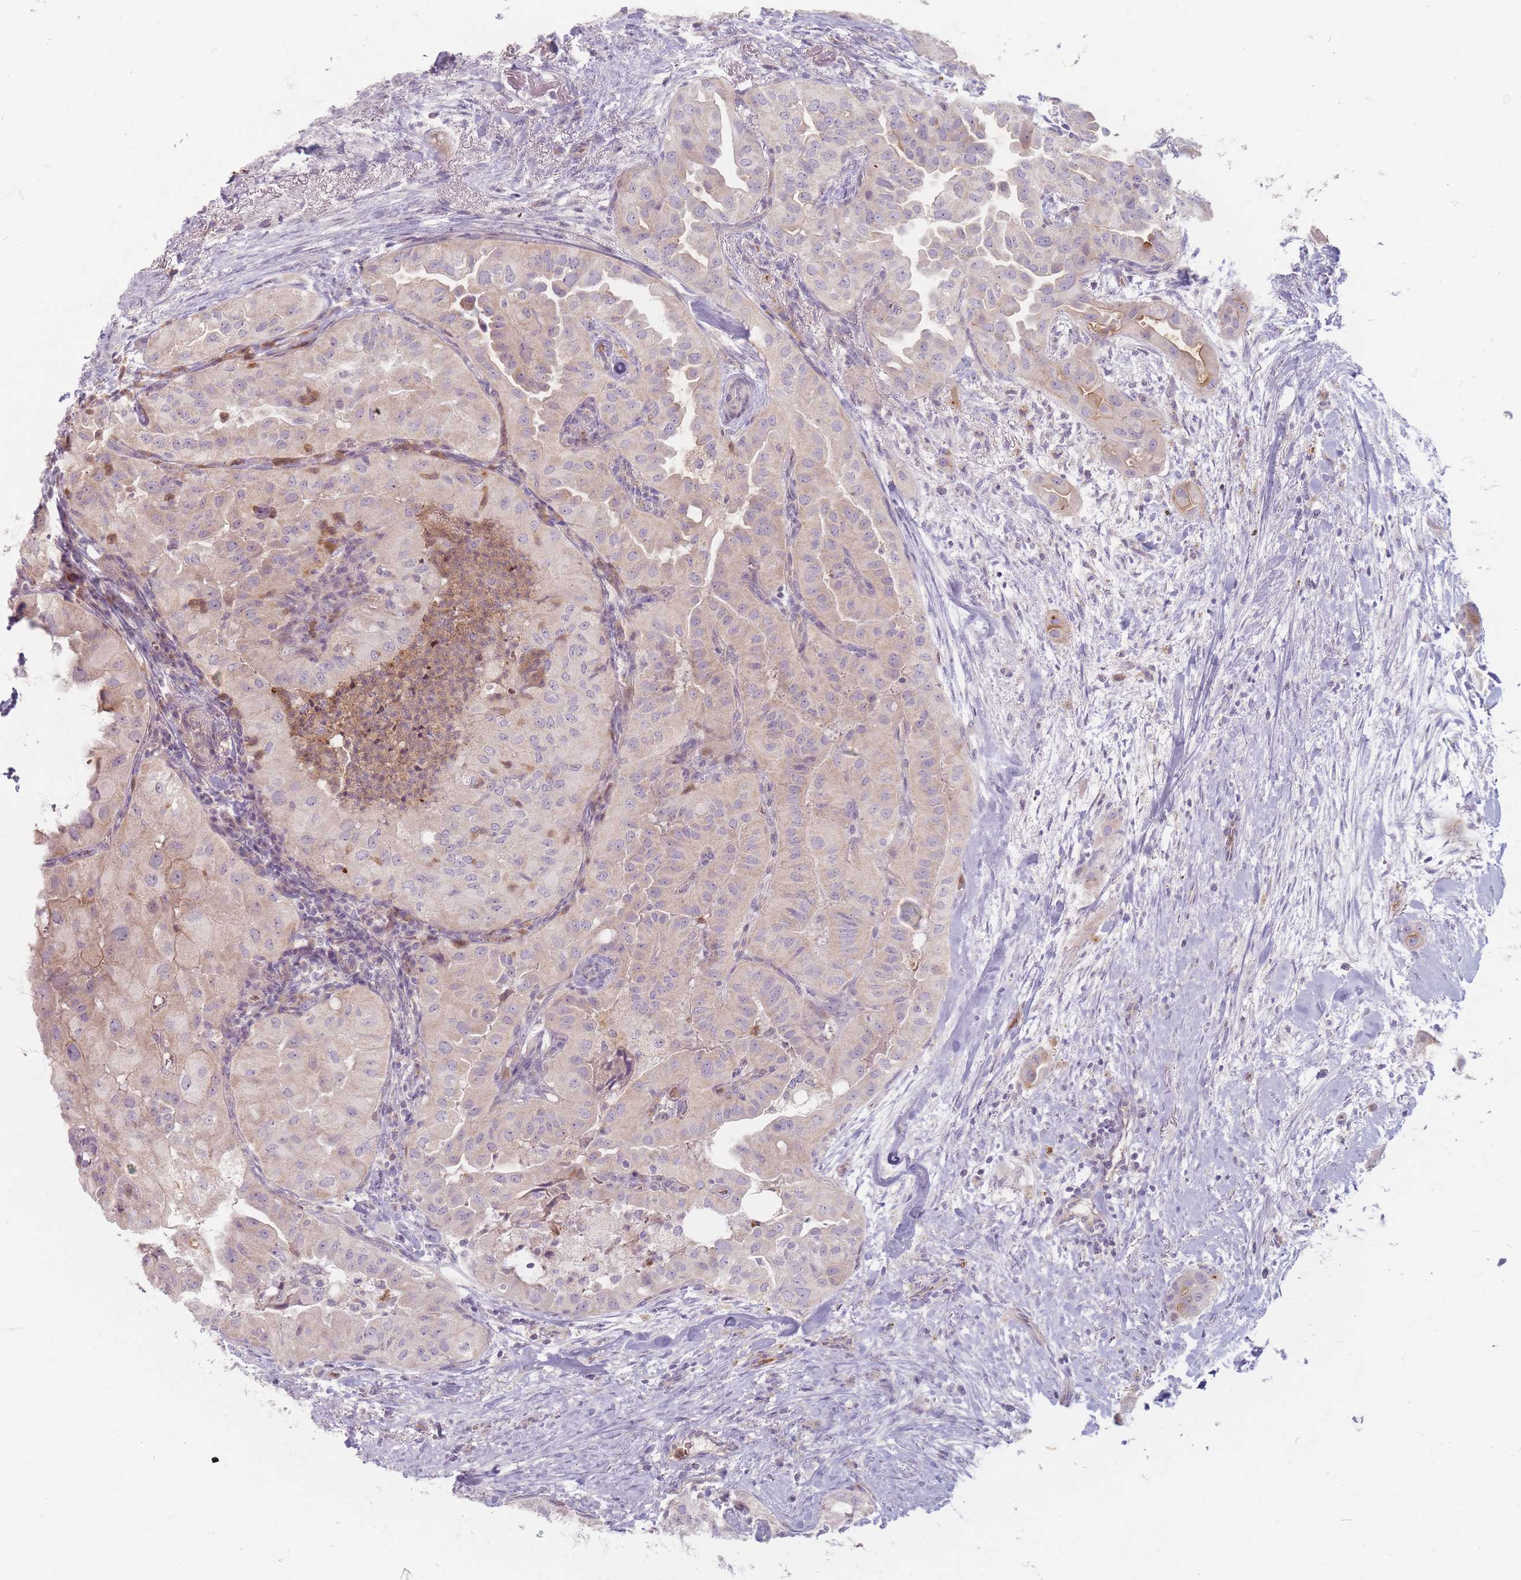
{"staining": {"intensity": "weak", "quantity": "<25%", "location": "cytoplasmic/membranous"}, "tissue": "thyroid cancer", "cell_type": "Tumor cells", "image_type": "cancer", "snomed": [{"axis": "morphology", "description": "Normal tissue, NOS"}, {"axis": "morphology", "description": "Papillary adenocarcinoma, NOS"}, {"axis": "topography", "description": "Thyroid gland"}], "caption": "Tumor cells show no significant protein positivity in papillary adenocarcinoma (thyroid).", "gene": "CHCHD7", "patient": {"sex": "female", "age": 59}}